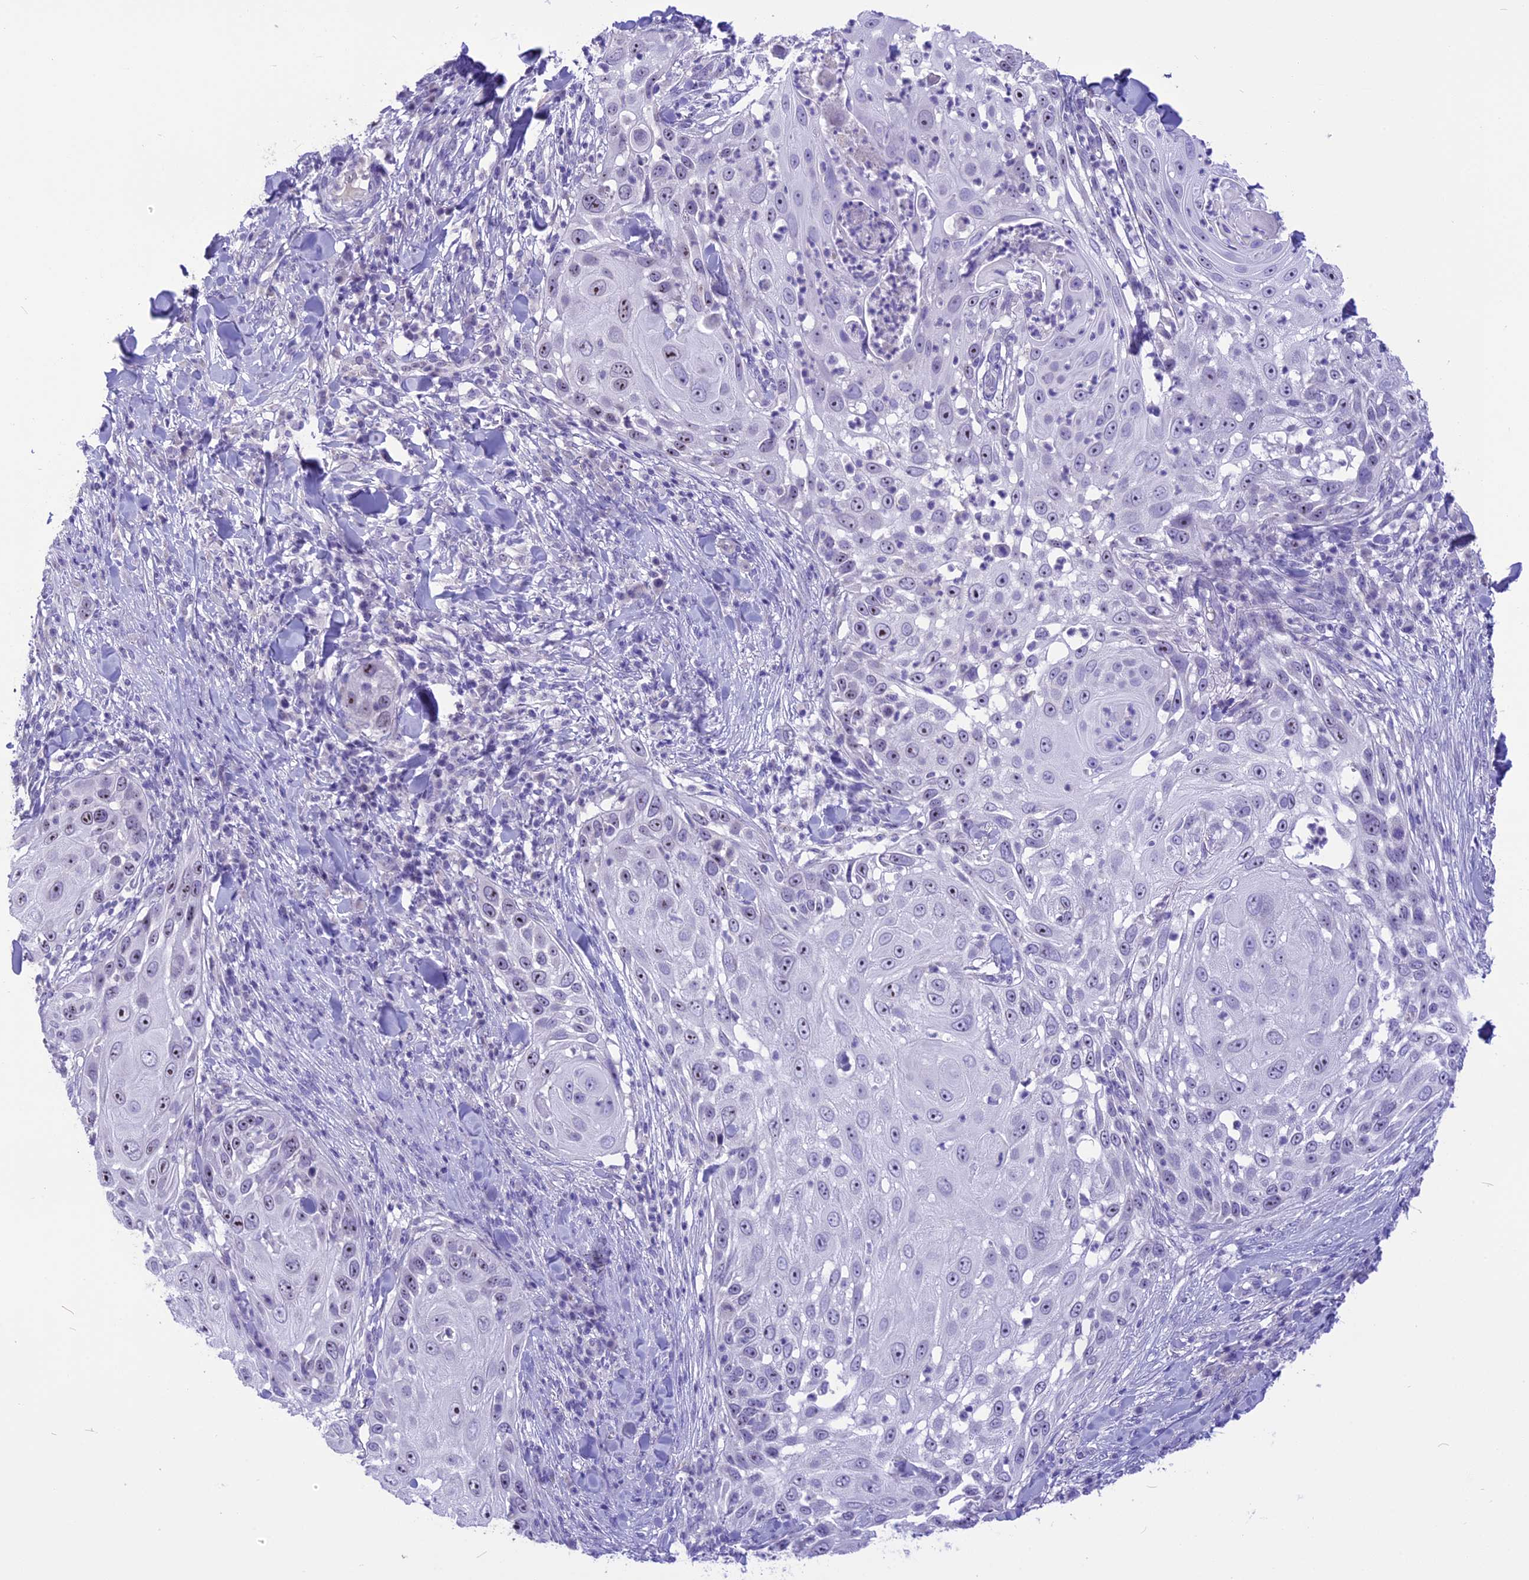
{"staining": {"intensity": "moderate", "quantity": "25%-75%", "location": "nuclear"}, "tissue": "skin cancer", "cell_type": "Tumor cells", "image_type": "cancer", "snomed": [{"axis": "morphology", "description": "Squamous cell carcinoma, NOS"}, {"axis": "topography", "description": "Skin"}], "caption": "Skin cancer (squamous cell carcinoma) stained with a protein marker displays moderate staining in tumor cells.", "gene": "CMSS1", "patient": {"sex": "female", "age": 44}}